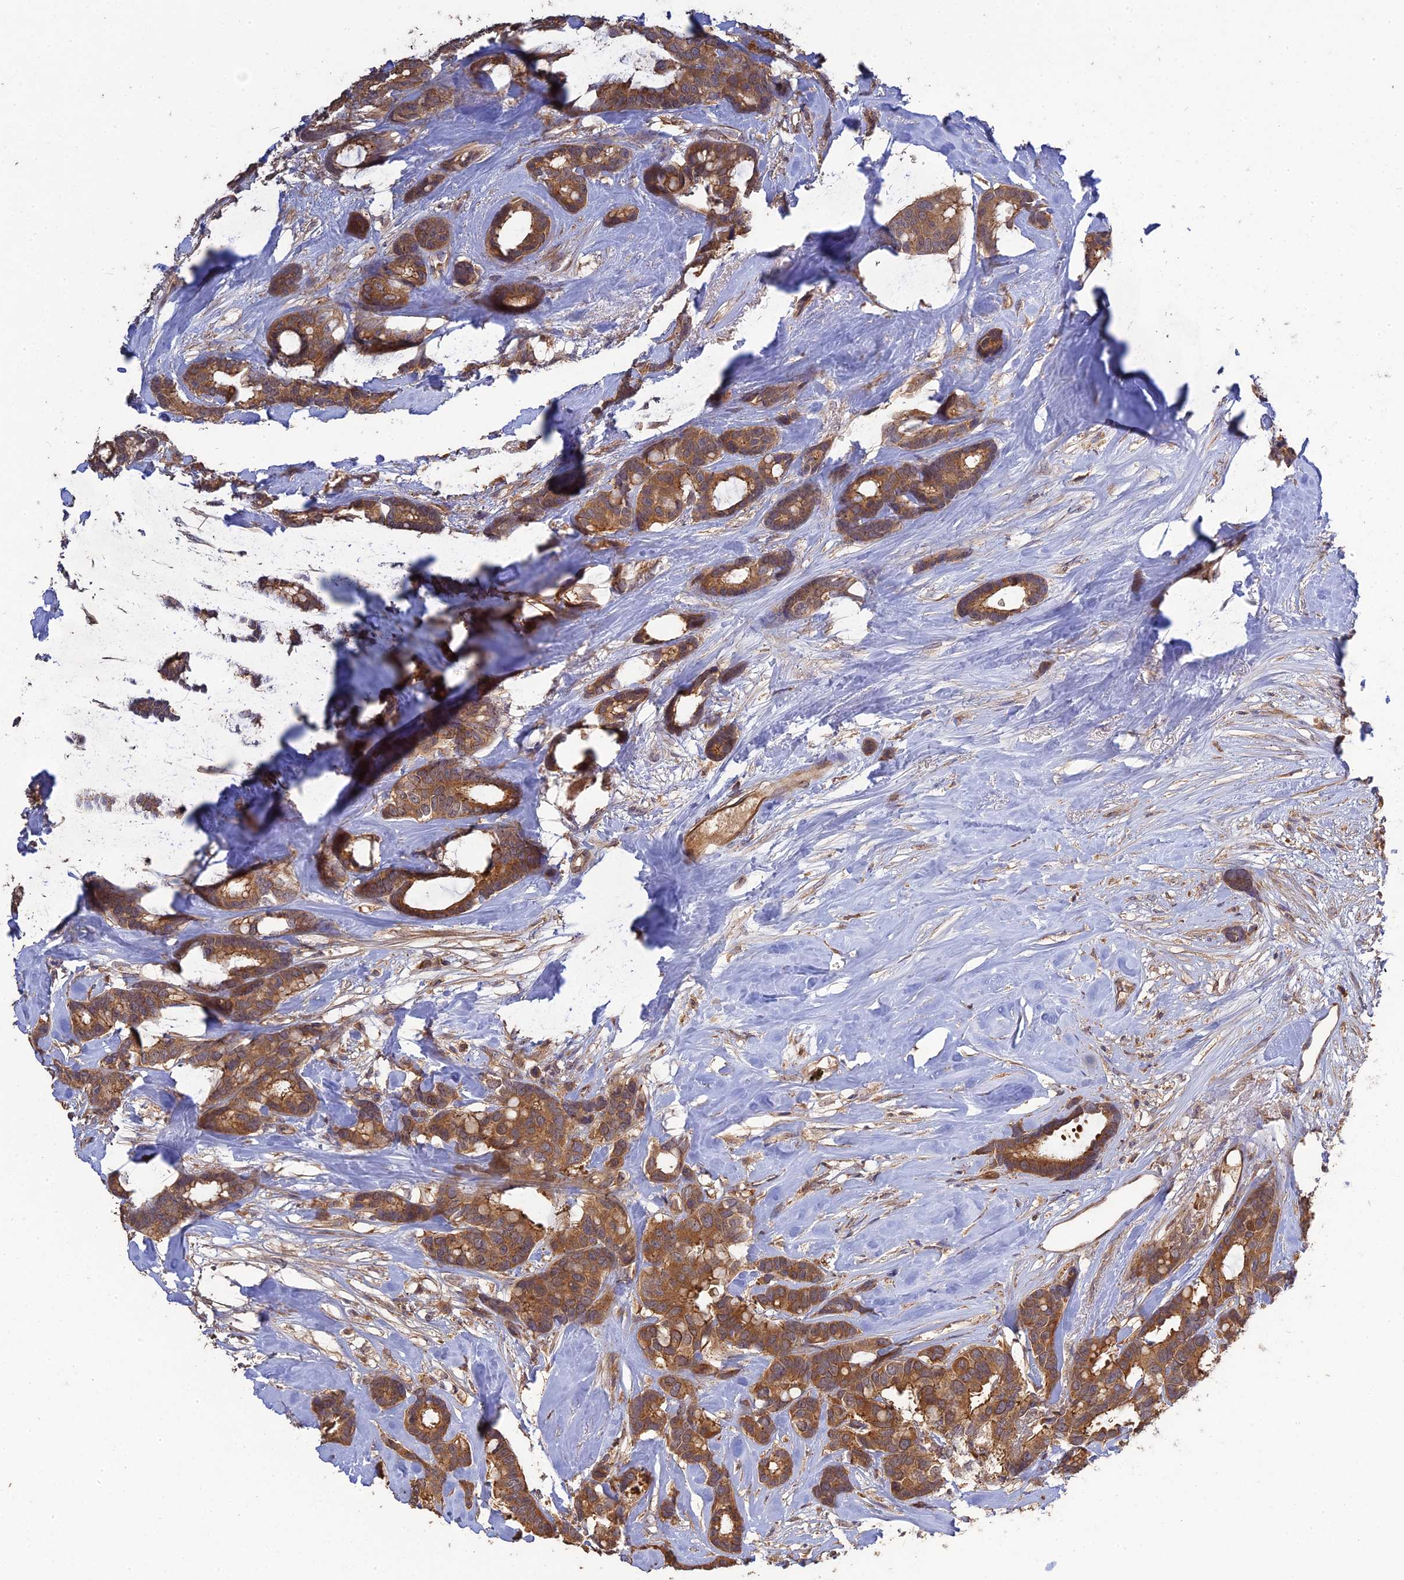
{"staining": {"intensity": "moderate", "quantity": ">75%", "location": "cytoplasmic/membranous"}, "tissue": "breast cancer", "cell_type": "Tumor cells", "image_type": "cancer", "snomed": [{"axis": "morphology", "description": "Duct carcinoma"}, {"axis": "topography", "description": "Breast"}], "caption": "Brown immunohistochemical staining in human breast cancer (invasive ductal carcinoma) shows moderate cytoplasmic/membranous staining in approximately >75% of tumor cells.", "gene": "ARHGAP40", "patient": {"sex": "female", "age": 87}}